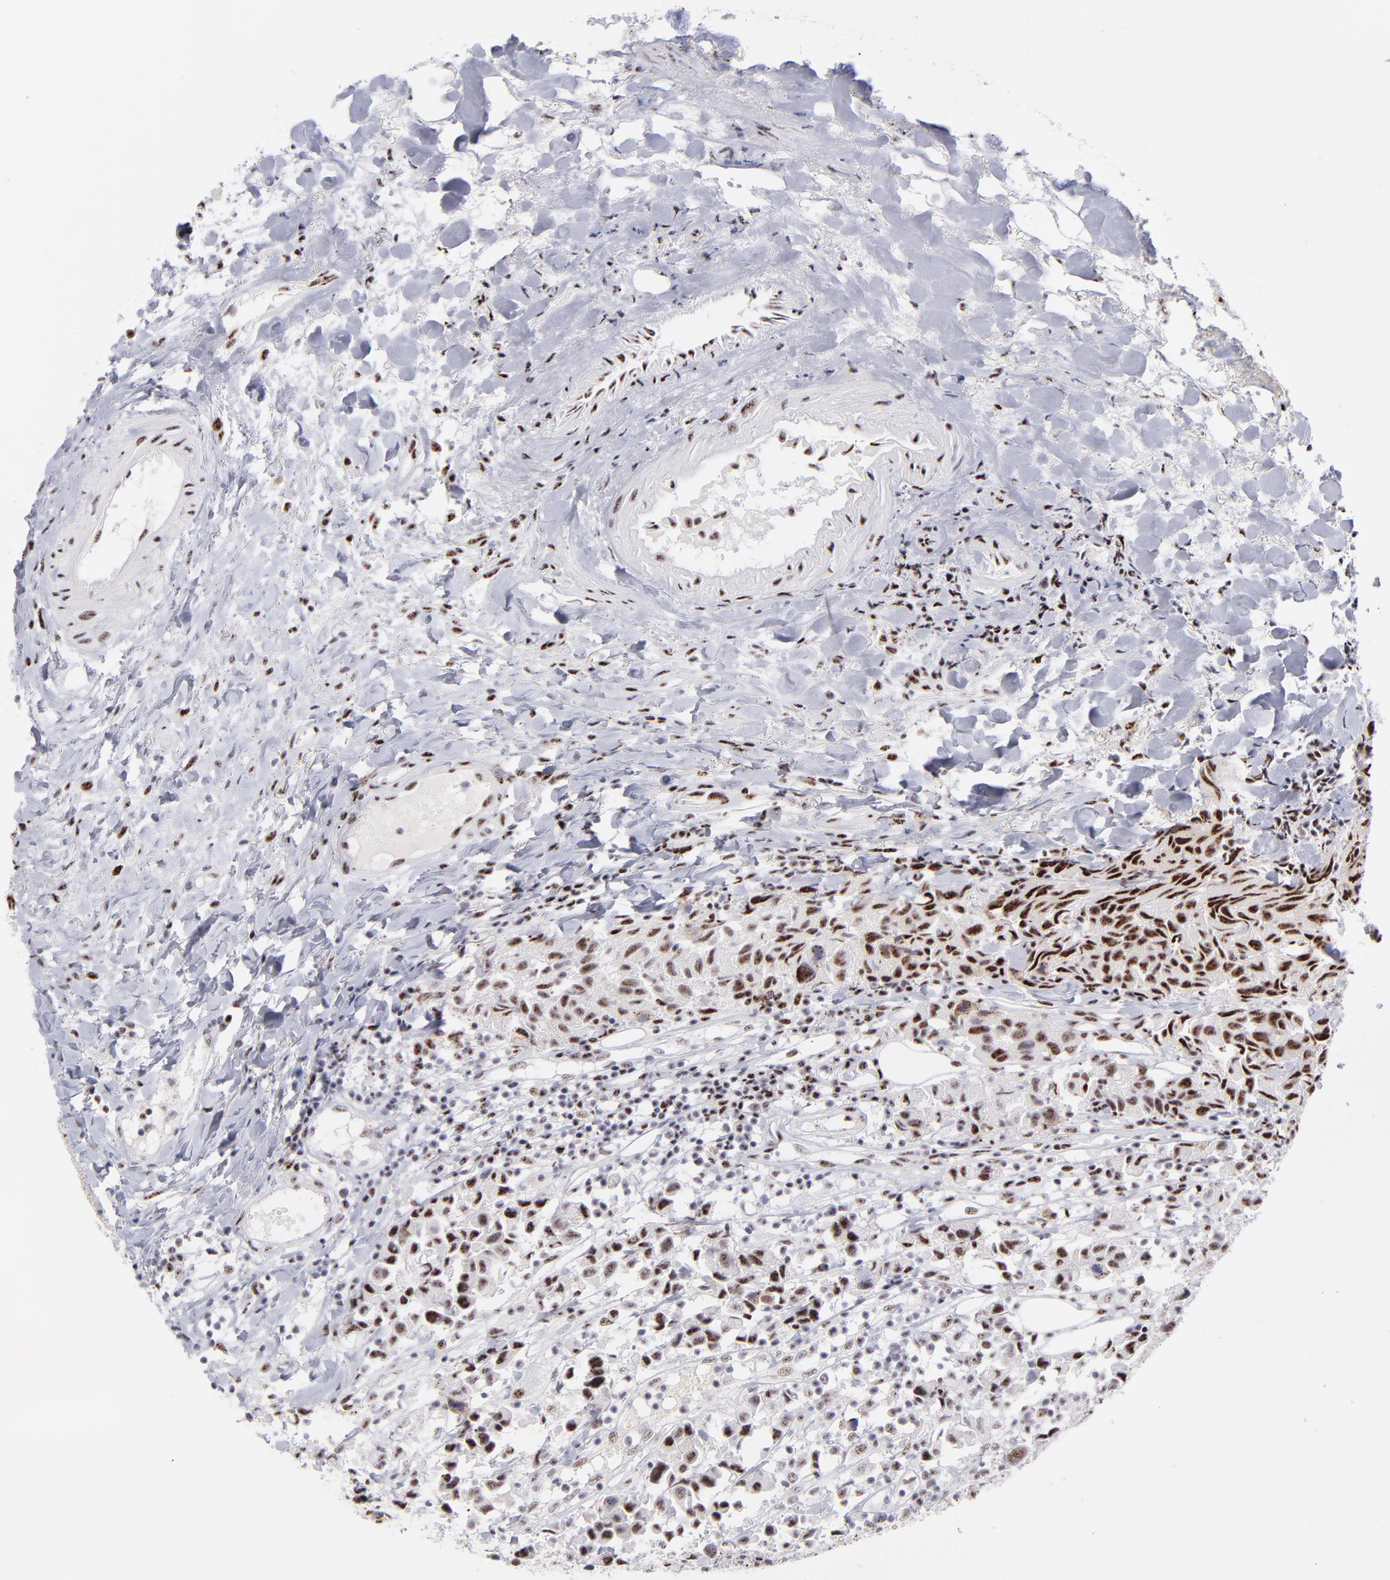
{"staining": {"intensity": "strong", "quantity": ">75%", "location": "nuclear"}, "tissue": "urothelial cancer", "cell_type": "Tumor cells", "image_type": "cancer", "snomed": [{"axis": "morphology", "description": "Urothelial carcinoma, High grade"}, {"axis": "topography", "description": "Urinary bladder"}], "caption": "Tumor cells reveal high levels of strong nuclear positivity in approximately >75% of cells in urothelial carcinoma (high-grade). (brown staining indicates protein expression, while blue staining denotes nuclei).", "gene": "CDC25C", "patient": {"sex": "female", "age": 75}}